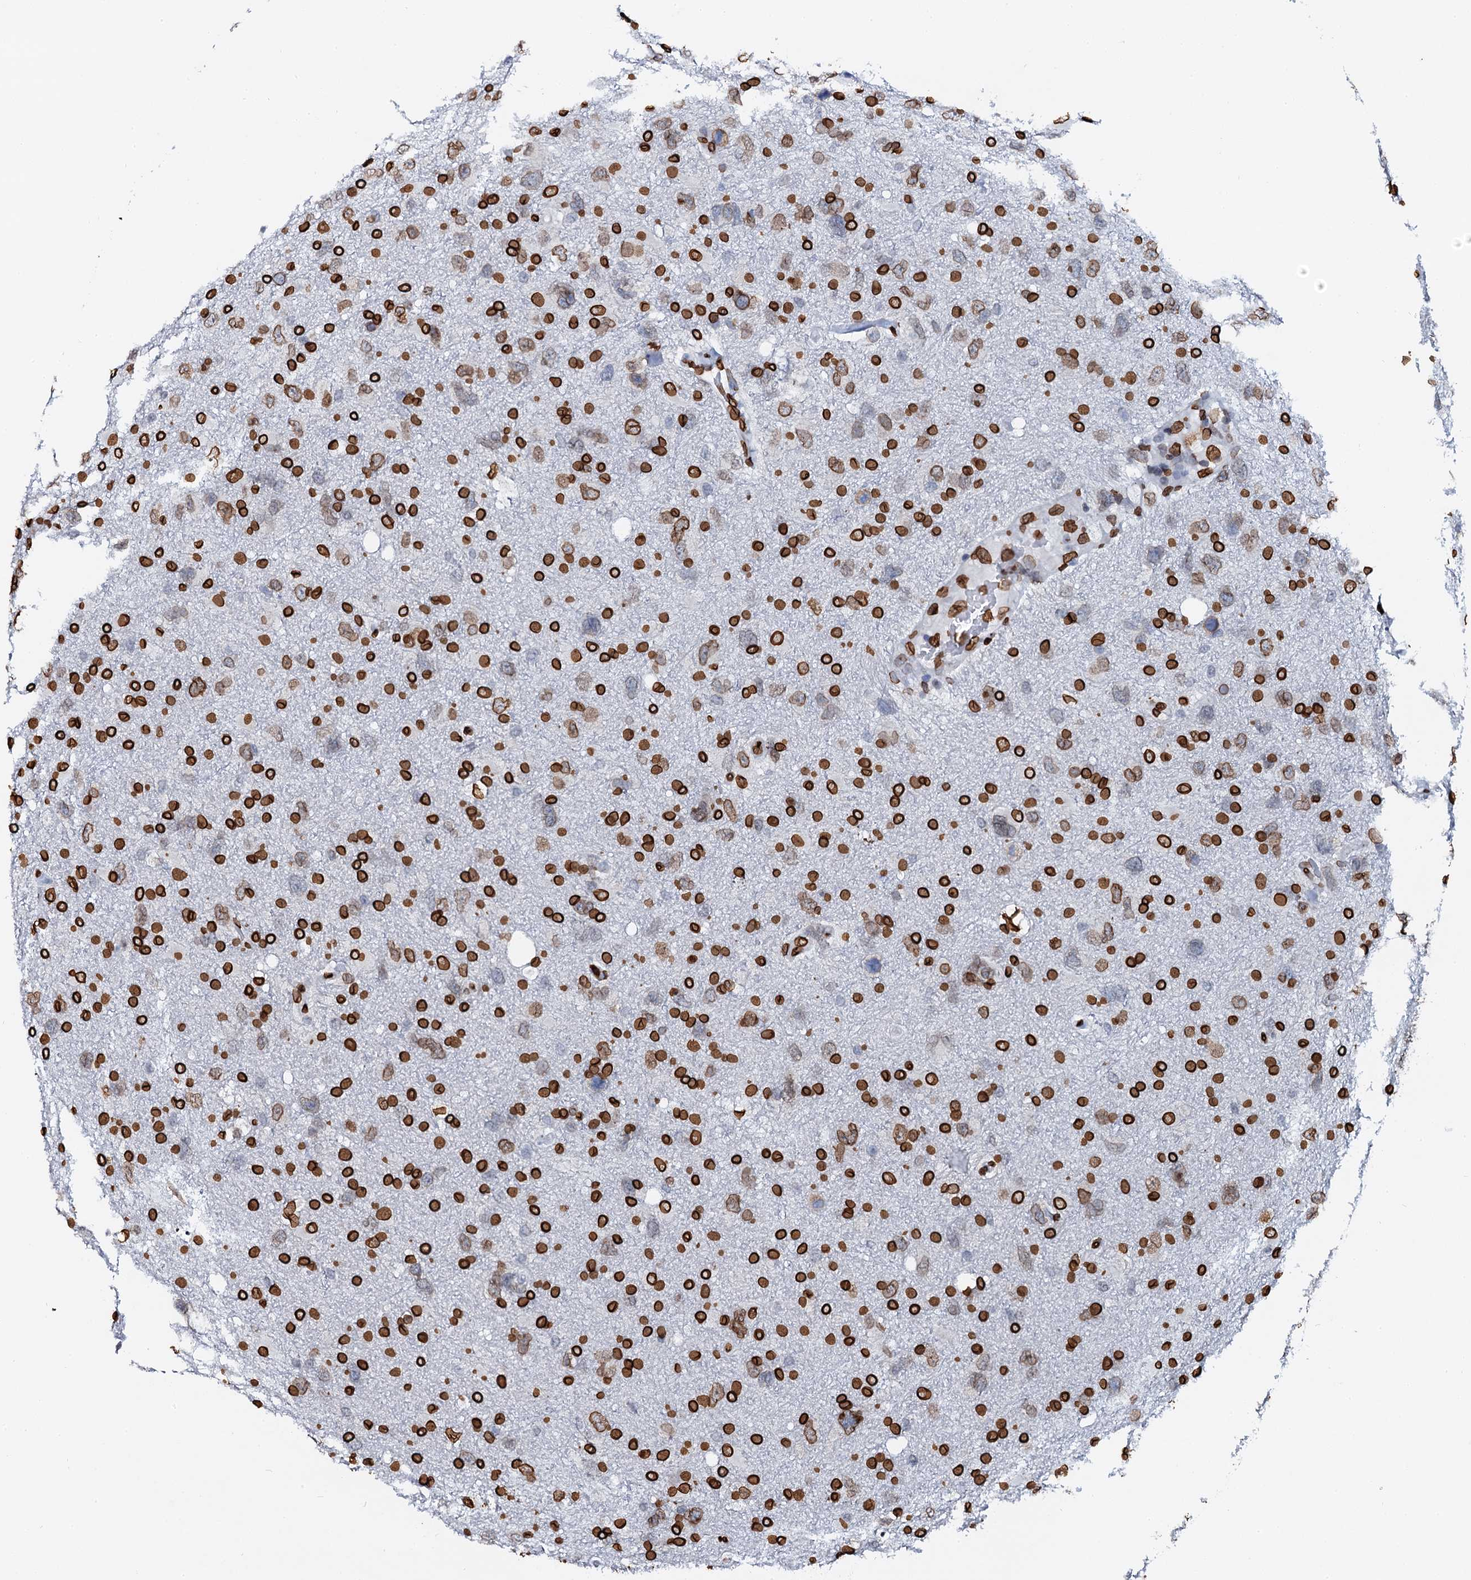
{"staining": {"intensity": "strong", "quantity": ">75%", "location": "cytoplasmic/membranous,nuclear"}, "tissue": "glioma", "cell_type": "Tumor cells", "image_type": "cancer", "snomed": [{"axis": "morphology", "description": "Glioma, malignant, High grade"}, {"axis": "topography", "description": "Brain"}], "caption": "Approximately >75% of tumor cells in malignant glioma (high-grade) reveal strong cytoplasmic/membranous and nuclear protein expression as visualized by brown immunohistochemical staining.", "gene": "KATNAL2", "patient": {"sex": "male", "age": 61}}